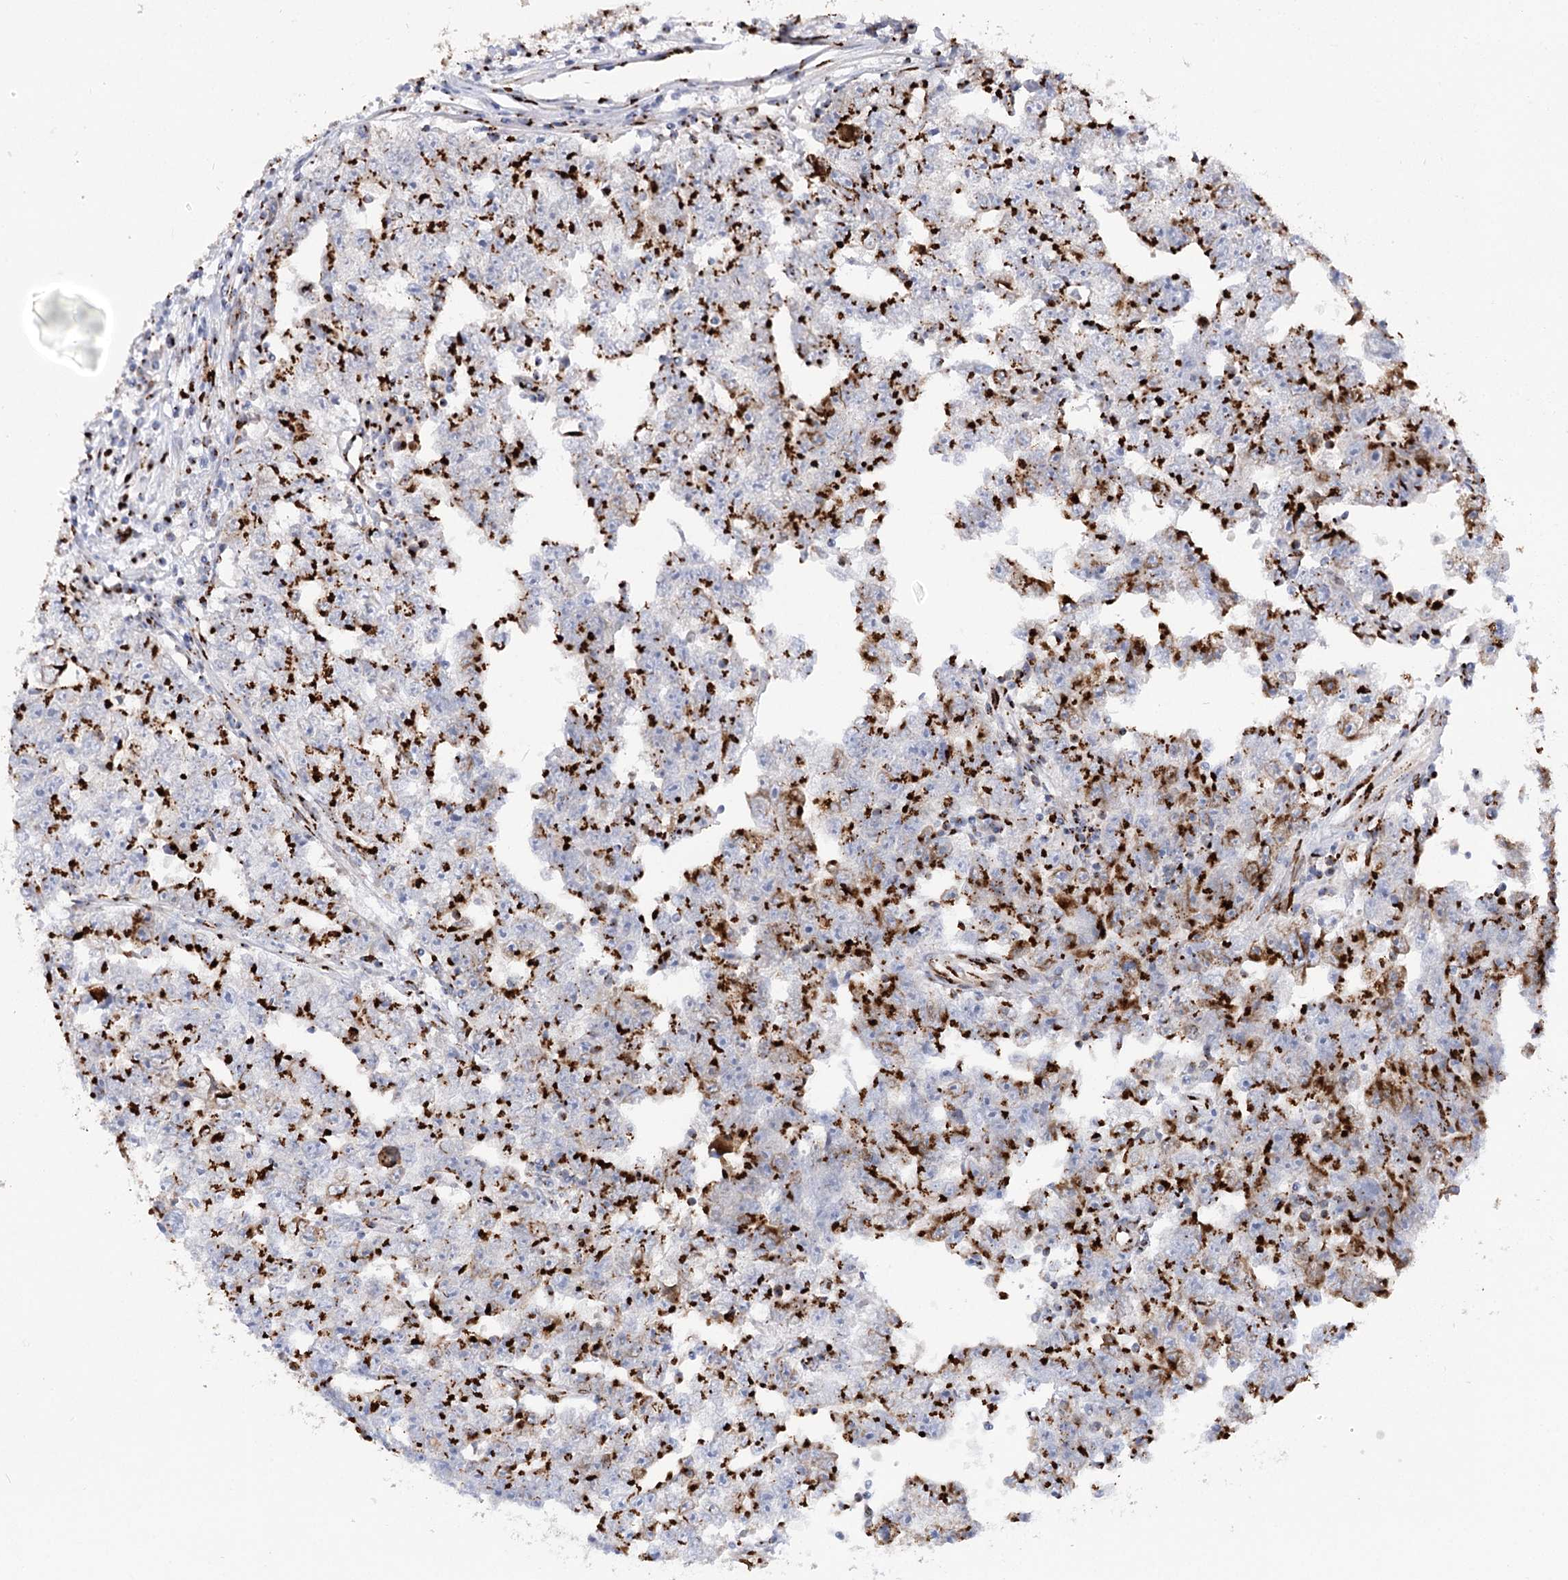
{"staining": {"intensity": "strong", "quantity": ">75%", "location": "cytoplasmic/membranous"}, "tissue": "testis cancer", "cell_type": "Tumor cells", "image_type": "cancer", "snomed": [{"axis": "morphology", "description": "Carcinoma, Embryonal, NOS"}, {"axis": "topography", "description": "Testis"}], "caption": "Brown immunohistochemical staining in embryonal carcinoma (testis) exhibits strong cytoplasmic/membranous staining in about >75% of tumor cells.", "gene": "TMEM165", "patient": {"sex": "male", "age": 25}}